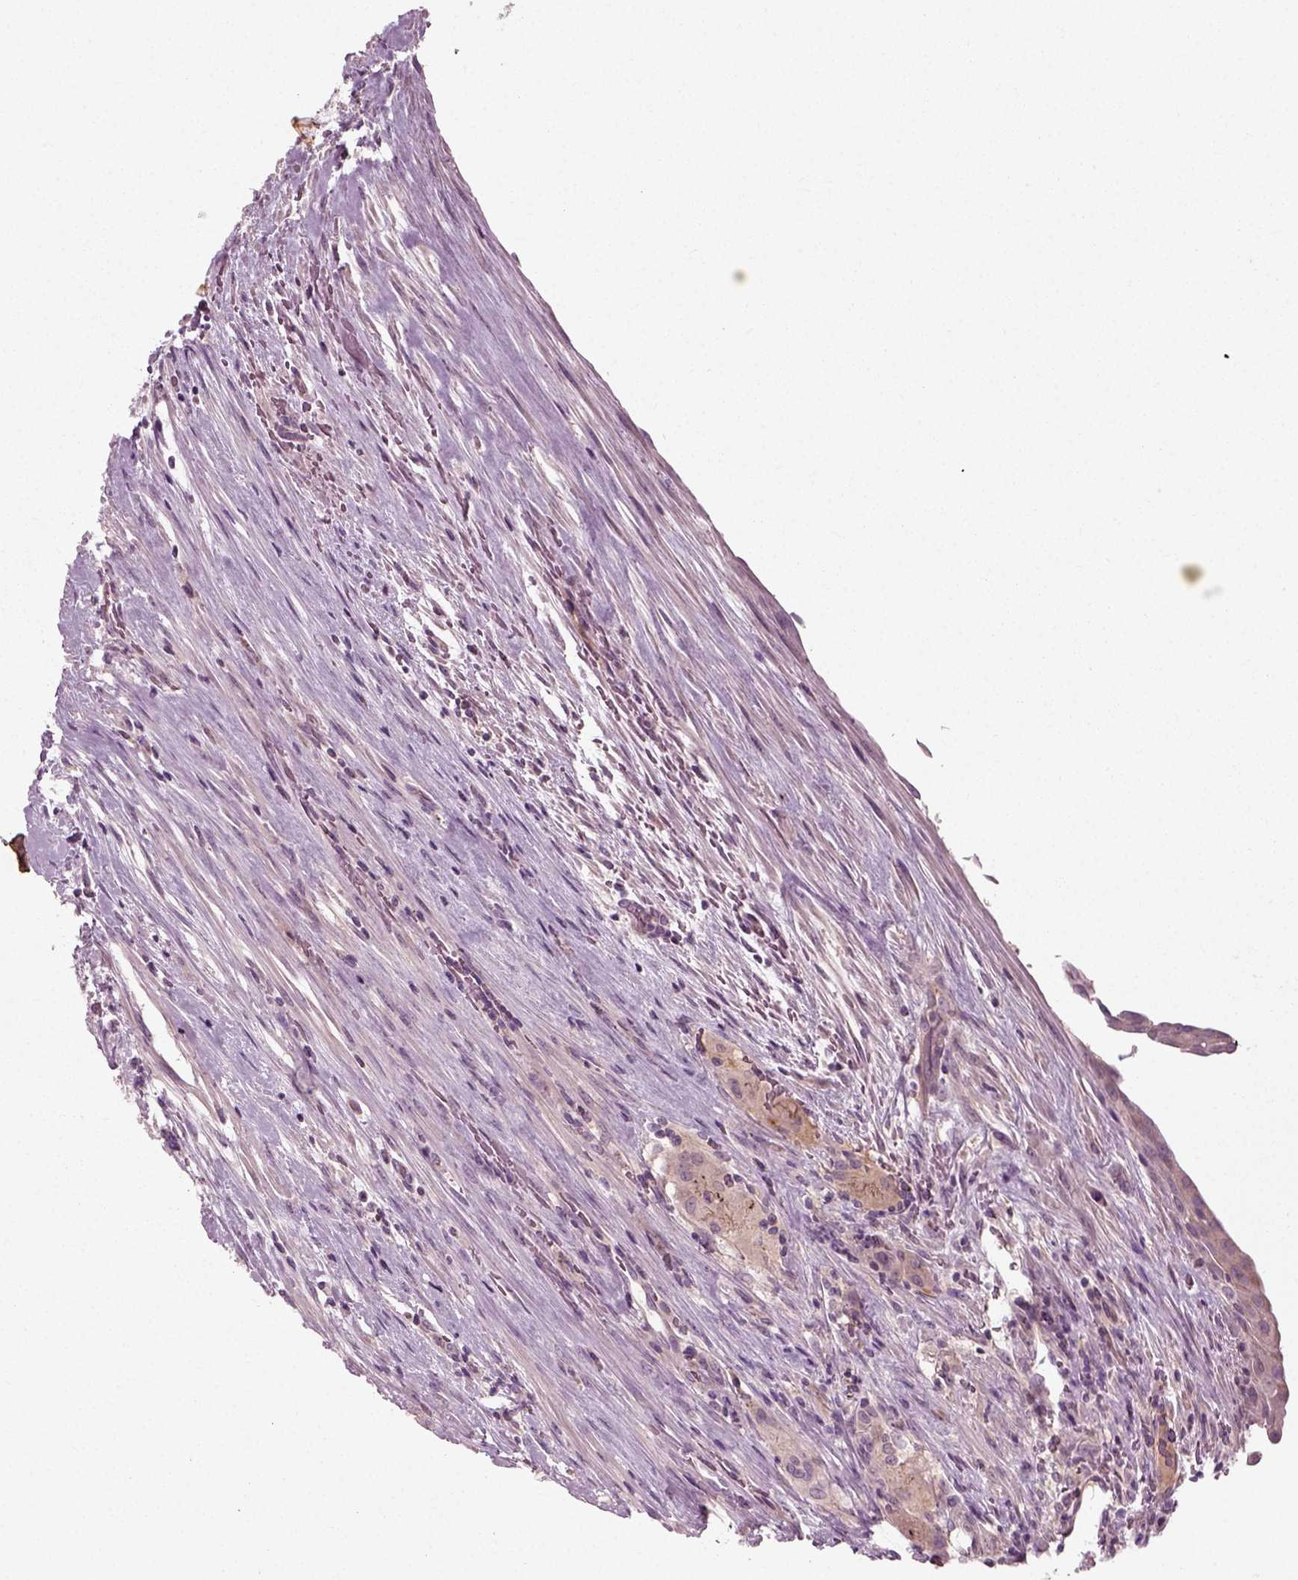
{"staining": {"intensity": "moderate", "quantity": "<25%", "location": "cytoplasmic/membranous"}, "tissue": "urothelial cancer", "cell_type": "Tumor cells", "image_type": "cancer", "snomed": [{"axis": "morphology", "description": "Urothelial carcinoma, NOS"}, {"axis": "topography", "description": "Urinary bladder"}], "caption": "A photomicrograph of human transitional cell carcinoma stained for a protein demonstrates moderate cytoplasmic/membranous brown staining in tumor cells.", "gene": "RND2", "patient": {"sex": "male", "age": 62}}